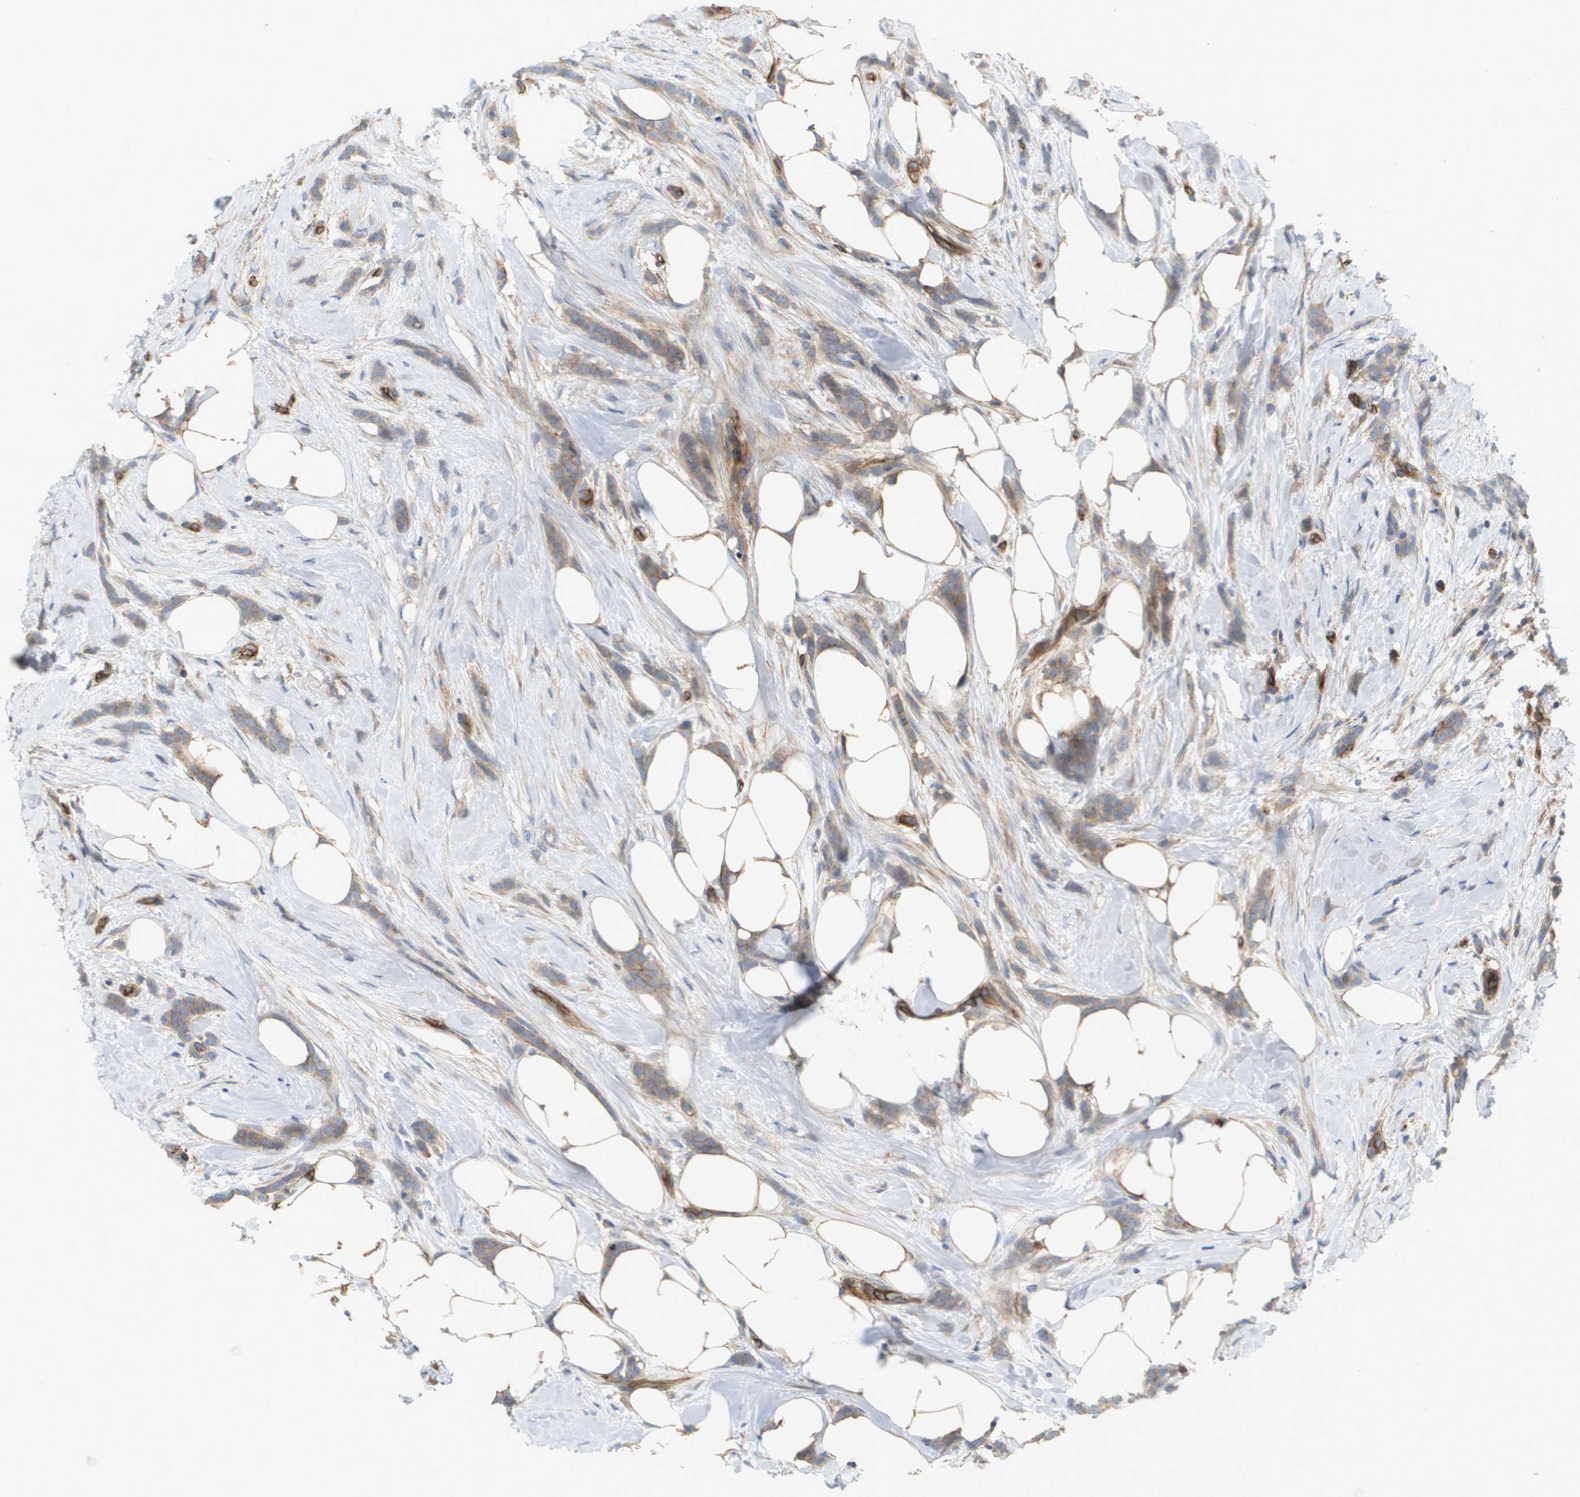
{"staining": {"intensity": "weak", "quantity": ">75%", "location": "cytoplasmic/membranous"}, "tissue": "breast cancer", "cell_type": "Tumor cells", "image_type": "cancer", "snomed": [{"axis": "morphology", "description": "Lobular carcinoma, in situ"}, {"axis": "morphology", "description": "Lobular carcinoma"}, {"axis": "topography", "description": "Breast"}], "caption": "Tumor cells reveal low levels of weak cytoplasmic/membranous staining in about >75% of cells in human lobular carcinoma (breast).", "gene": "SGMS2", "patient": {"sex": "female", "age": 41}}